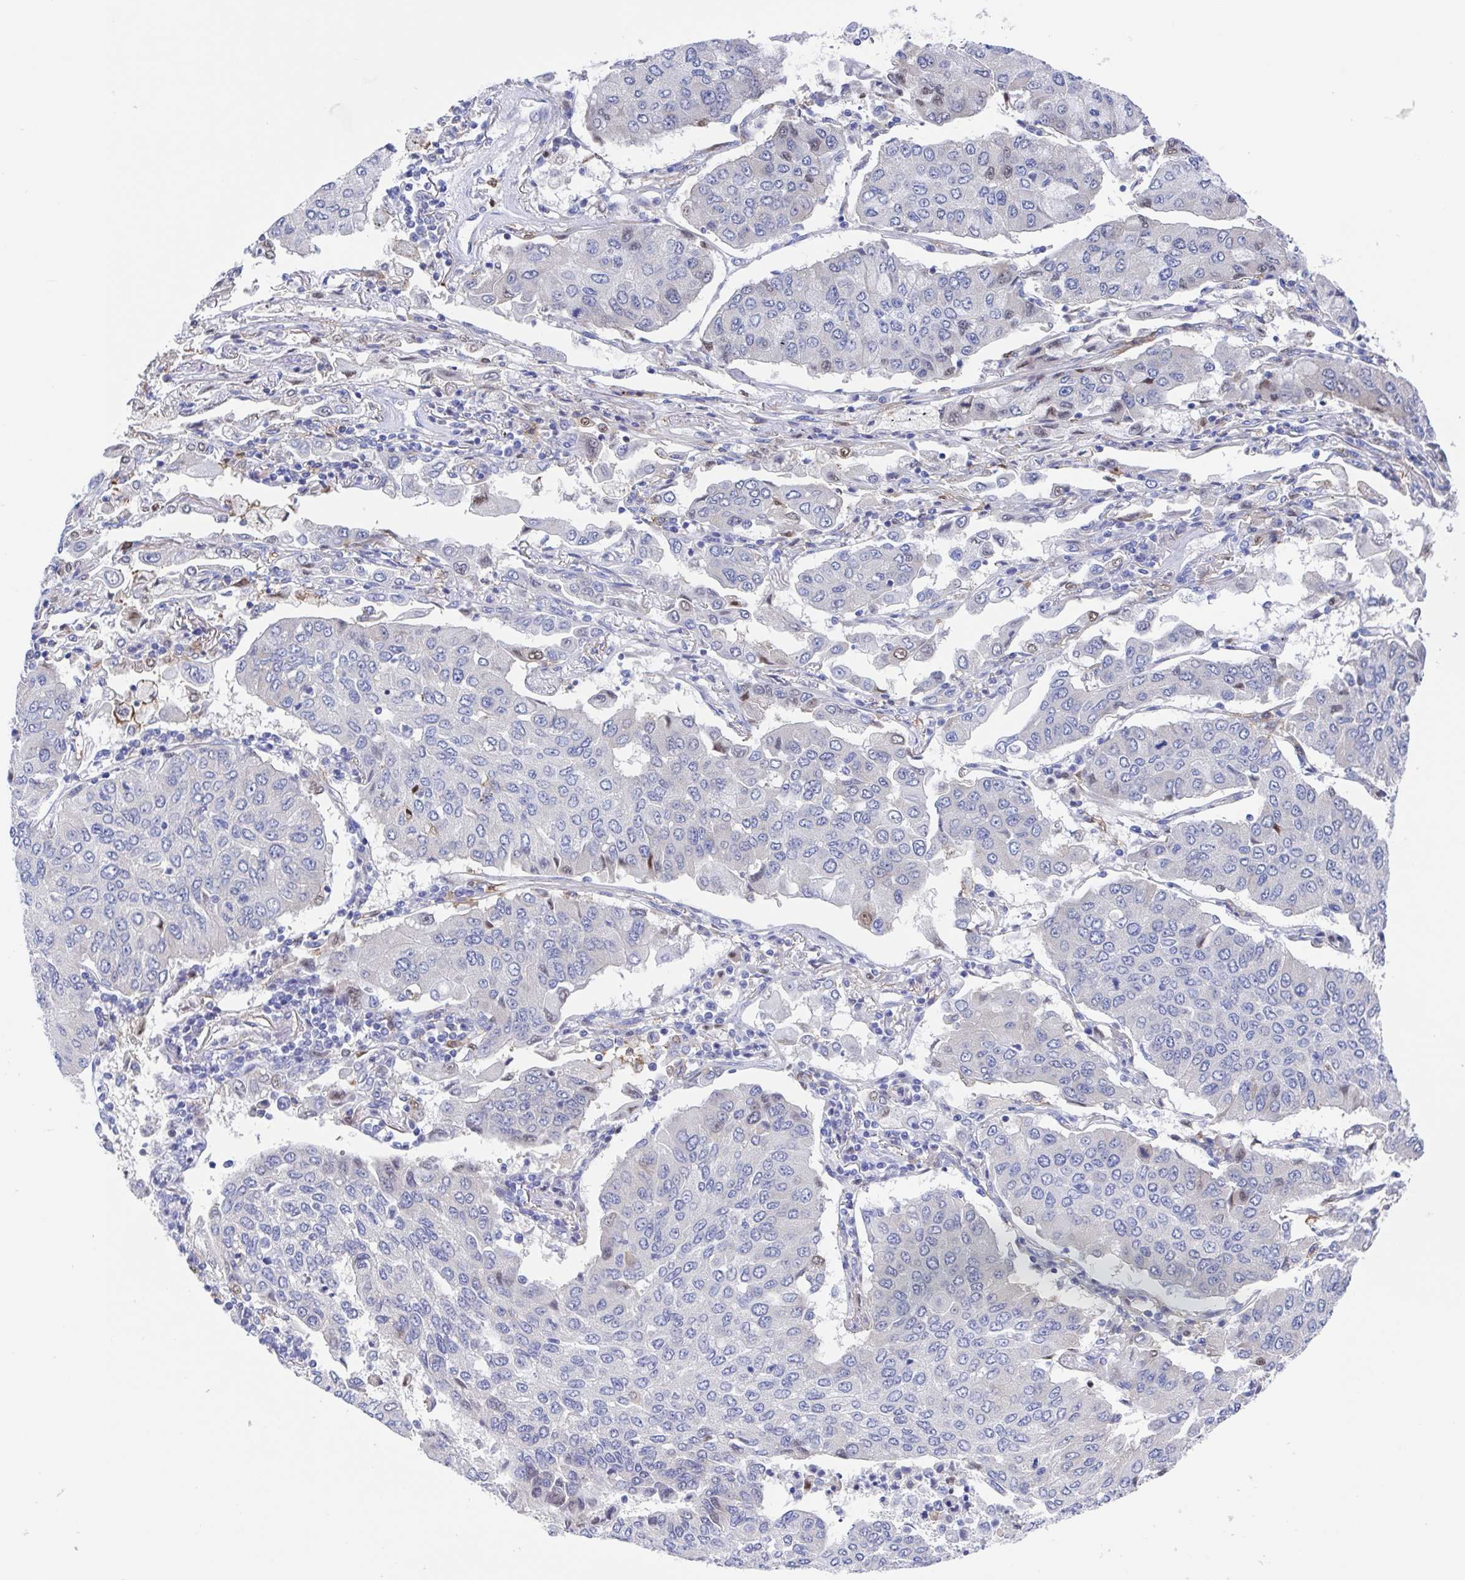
{"staining": {"intensity": "weak", "quantity": "<25%", "location": "nuclear"}, "tissue": "lung cancer", "cell_type": "Tumor cells", "image_type": "cancer", "snomed": [{"axis": "morphology", "description": "Squamous cell carcinoma, NOS"}, {"axis": "topography", "description": "Lung"}], "caption": "This is an immunohistochemistry photomicrograph of squamous cell carcinoma (lung). There is no expression in tumor cells.", "gene": "FCGR3A", "patient": {"sex": "male", "age": 74}}